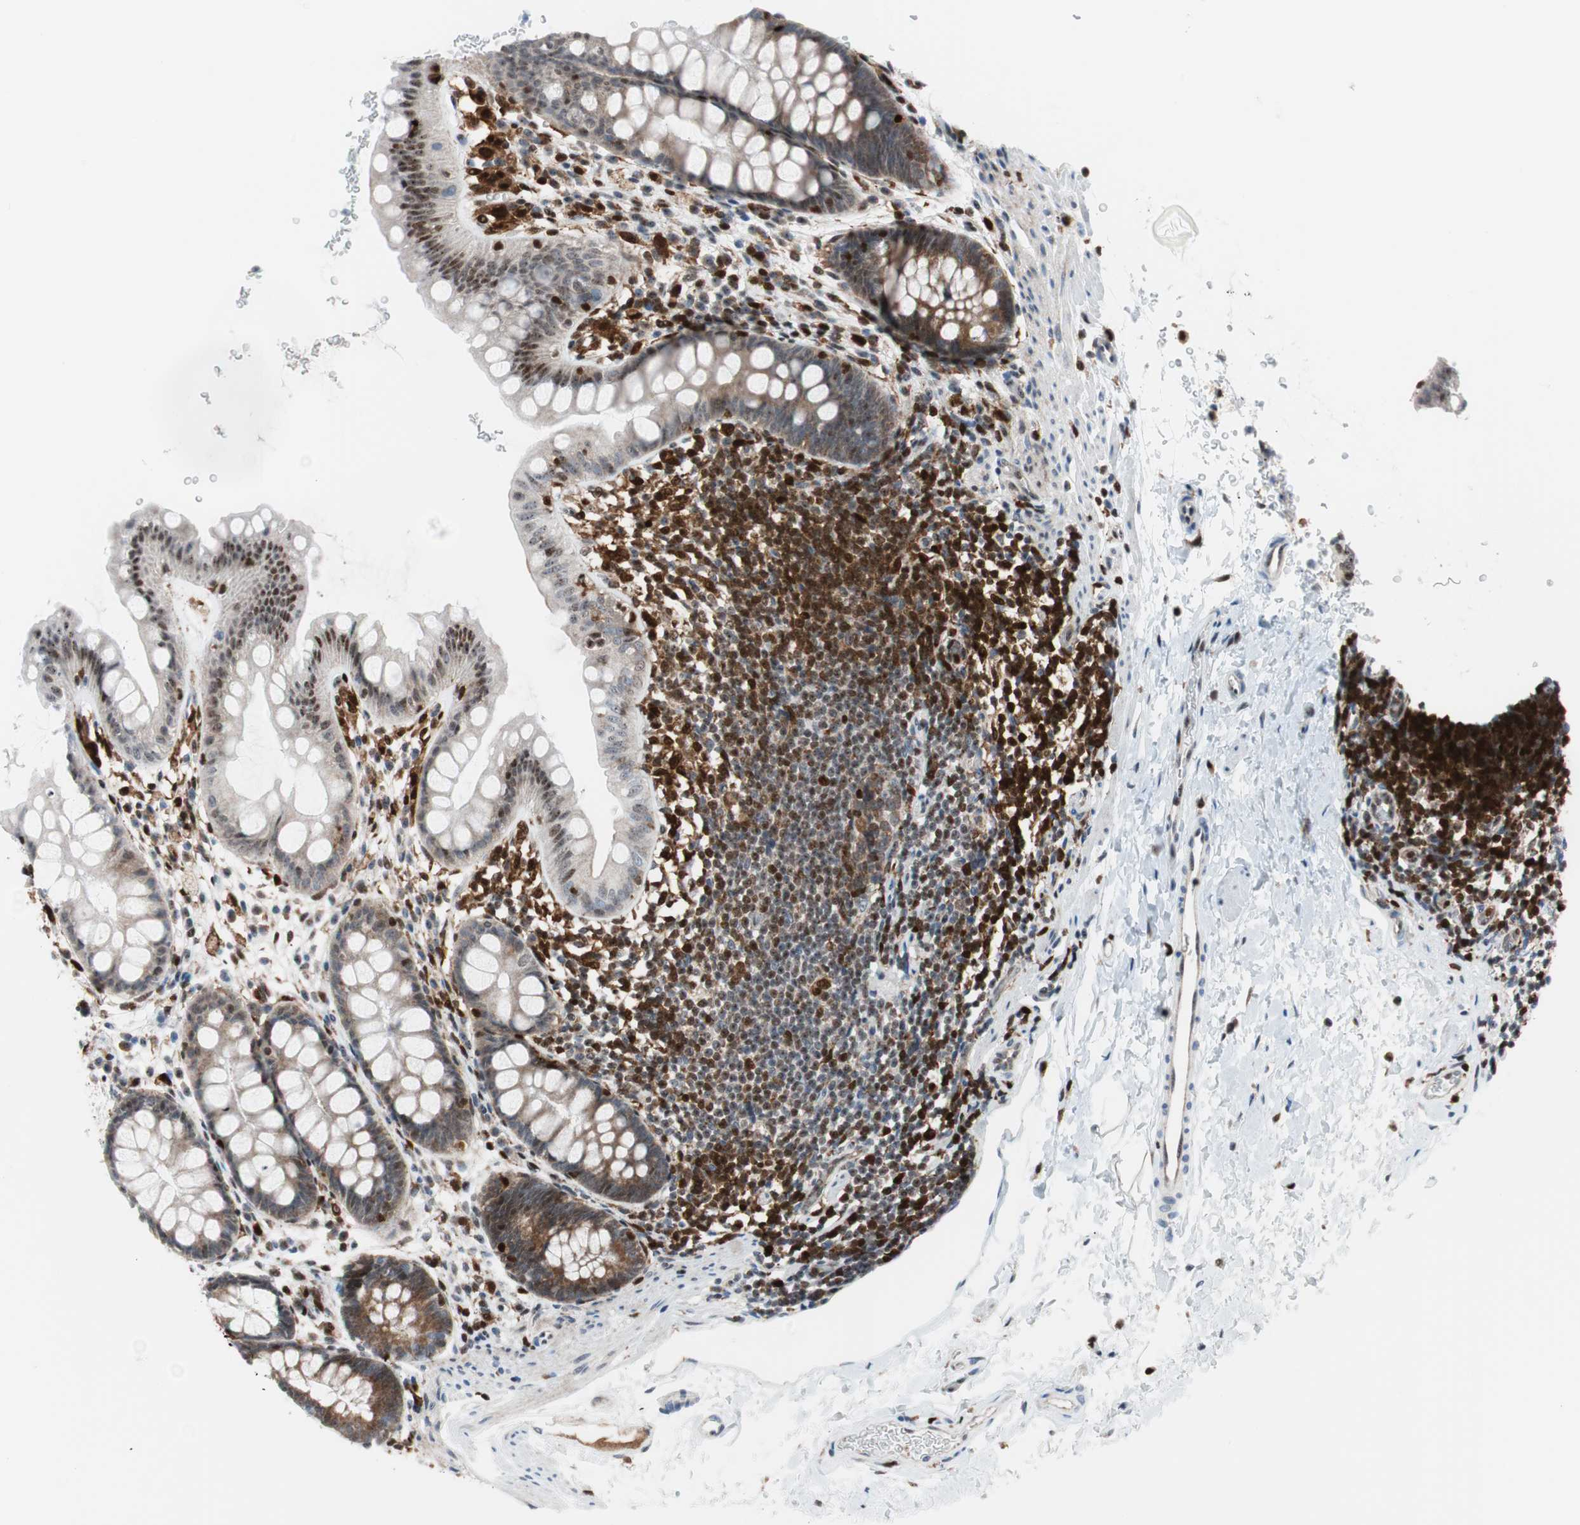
{"staining": {"intensity": "moderate", "quantity": "25%-75%", "location": "cytoplasmic/membranous,nuclear"}, "tissue": "rectum", "cell_type": "Glandular cells", "image_type": "normal", "snomed": [{"axis": "morphology", "description": "Normal tissue, NOS"}, {"axis": "topography", "description": "Rectum"}], "caption": "Rectum stained with IHC shows moderate cytoplasmic/membranous,nuclear expression in about 25%-75% of glandular cells. (DAB (3,3'-diaminobenzidine) IHC, brown staining for protein, blue staining for nuclei).", "gene": "RGS10", "patient": {"sex": "female", "age": 24}}